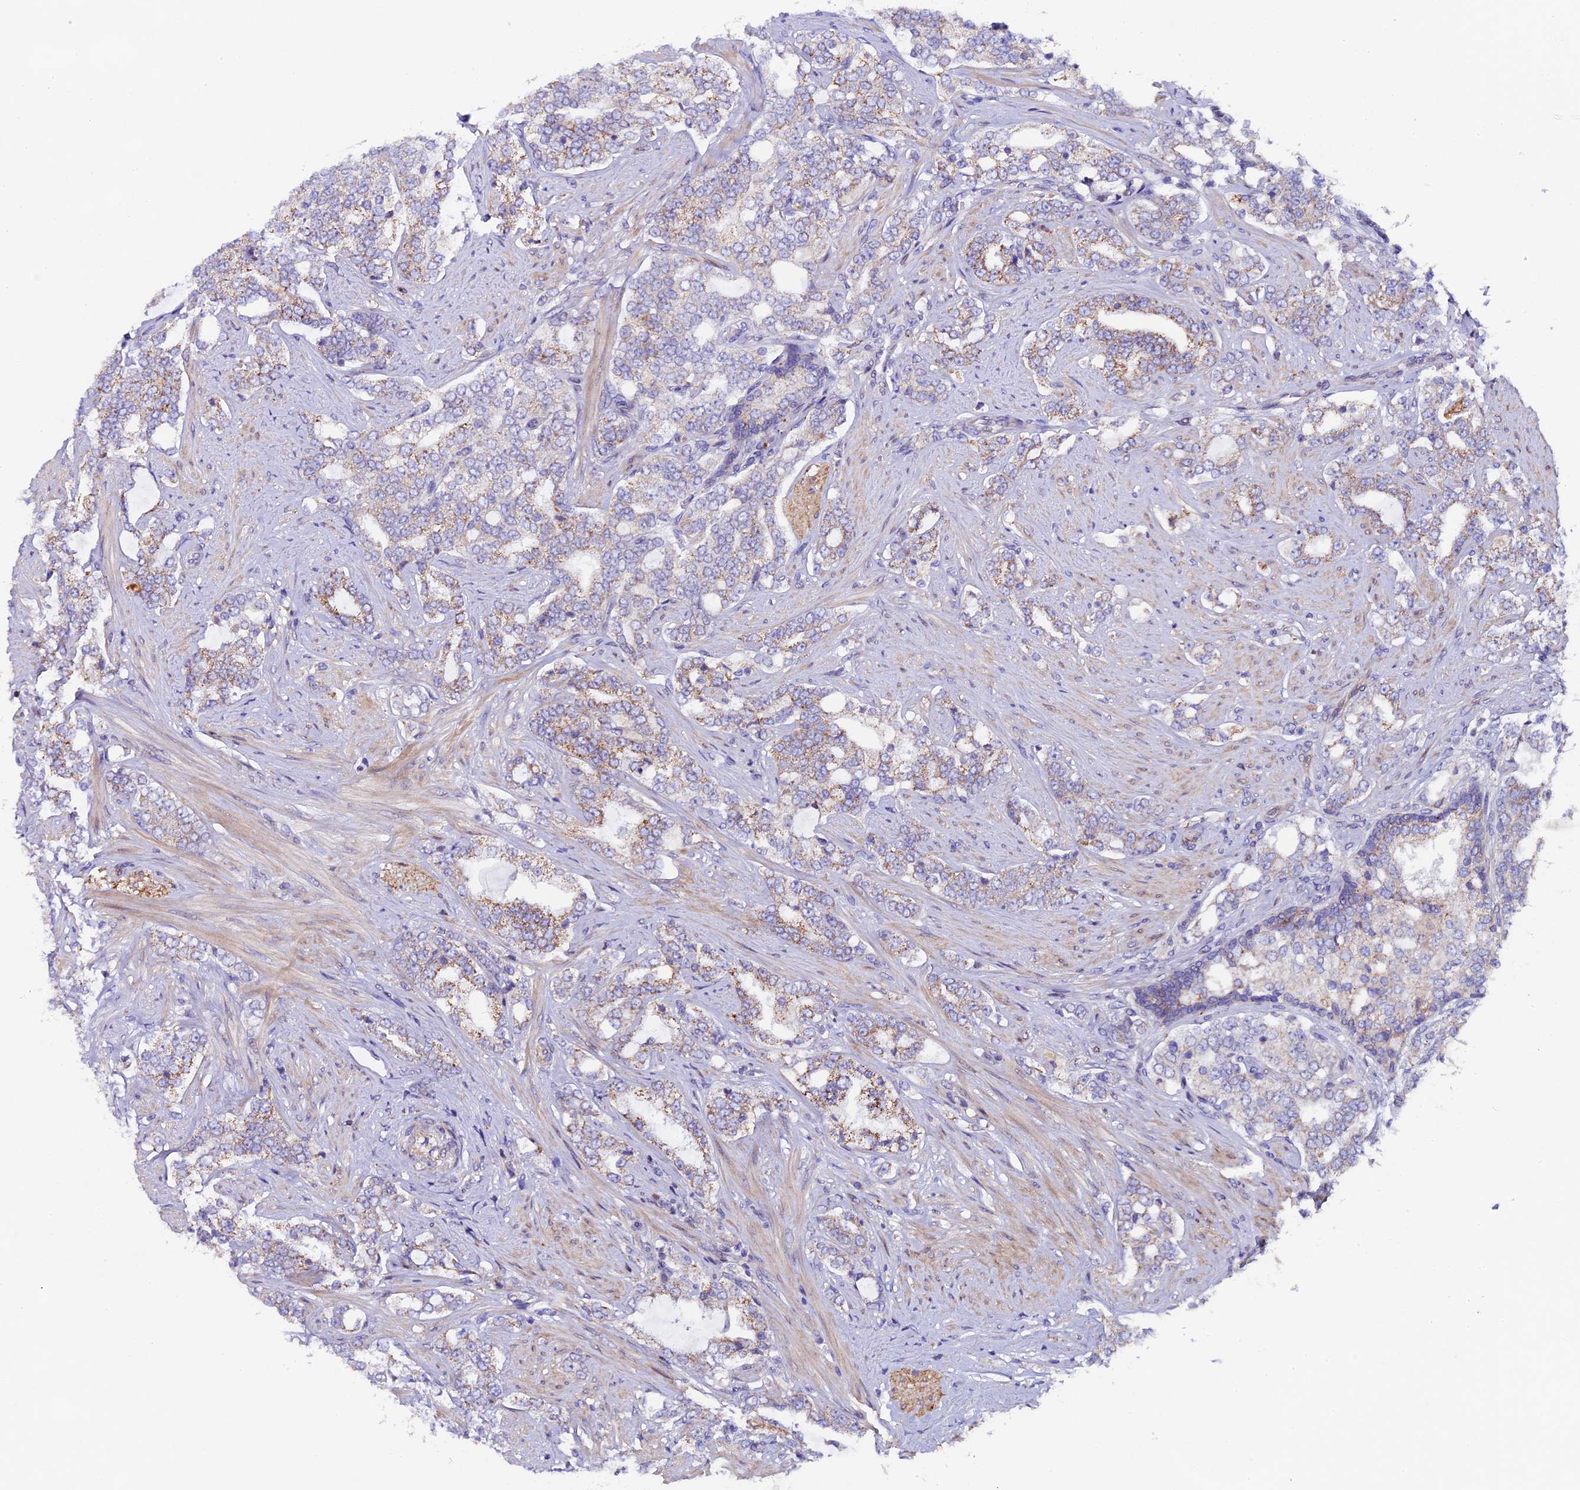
{"staining": {"intensity": "weak", "quantity": ">75%", "location": "cytoplasmic/membranous"}, "tissue": "prostate cancer", "cell_type": "Tumor cells", "image_type": "cancer", "snomed": [{"axis": "morphology", "description": "Adenocarcinoma, High grade"}, {"axis": "topography", "description": "Prostate"}], "caption": "This is a micrograph of immunohistochemistry staining of adenocarcinoma (high-grade) (prostate), which shows weak staining in the cytoplasmic/membranous of tumor cells.", "gene": "PIGU", "patient": {"sex": "male", "age": 64}}